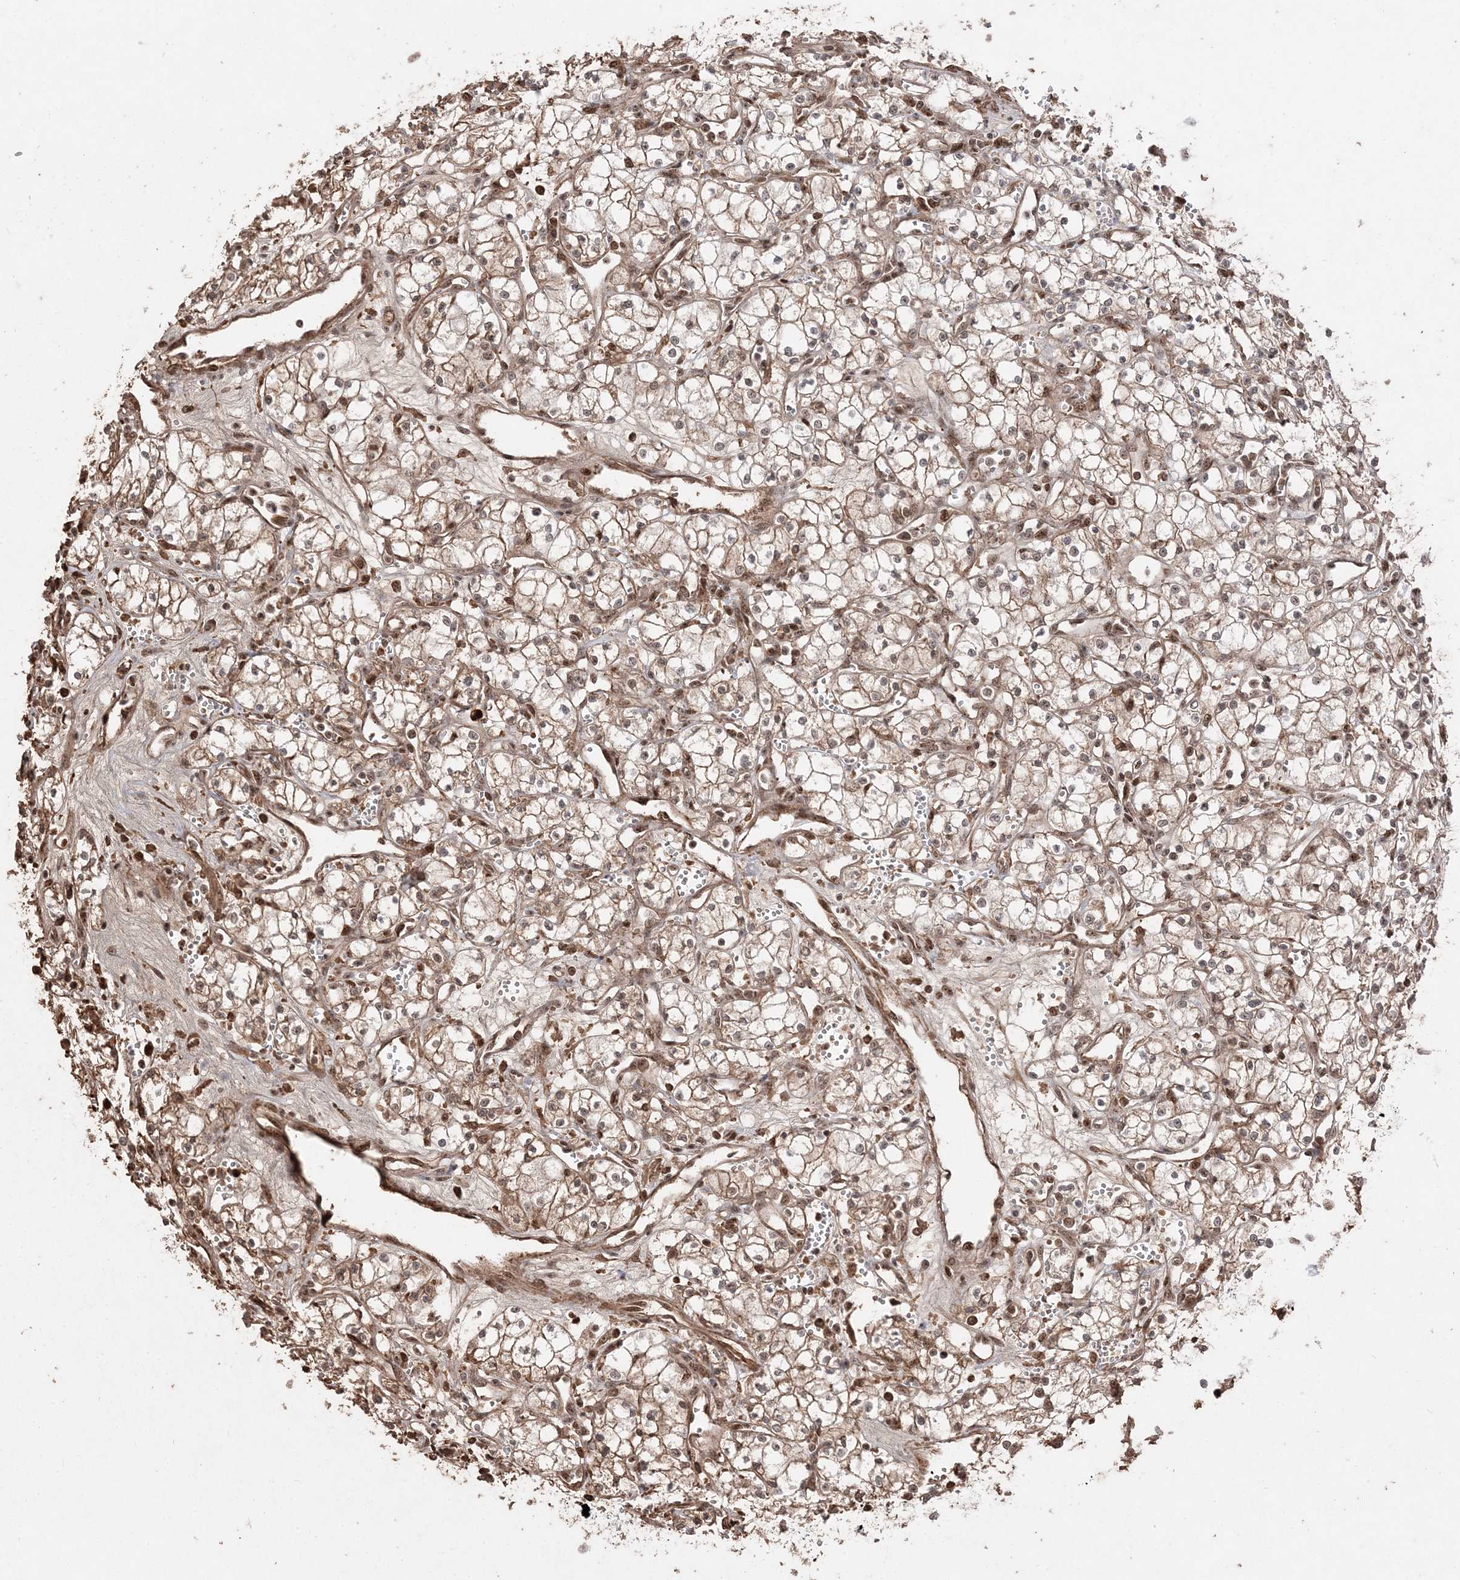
{"staining": {"intensity": "moderate", "quantity": "25%-75%", "location": "cytoplasmic/membranous,nuclear"}, "tissue": "renal cancer", "cell_type": "Tumor cells", "image_type": "cancer", "snomed": [{"axis": "morphology", "description": "Adenocarcinoma, NOS"}, {"axis": "topography", "description": "Kidney"}], "caption": "Protein positivity by IHC displays moderate cytoplasmic/membranous and nuclear positivity in about 25%-75% of tumor cells in renal cancer (adenocarcinoma).", "gene": "RBM17", "patient": {"sex": "male", "age": 59}}